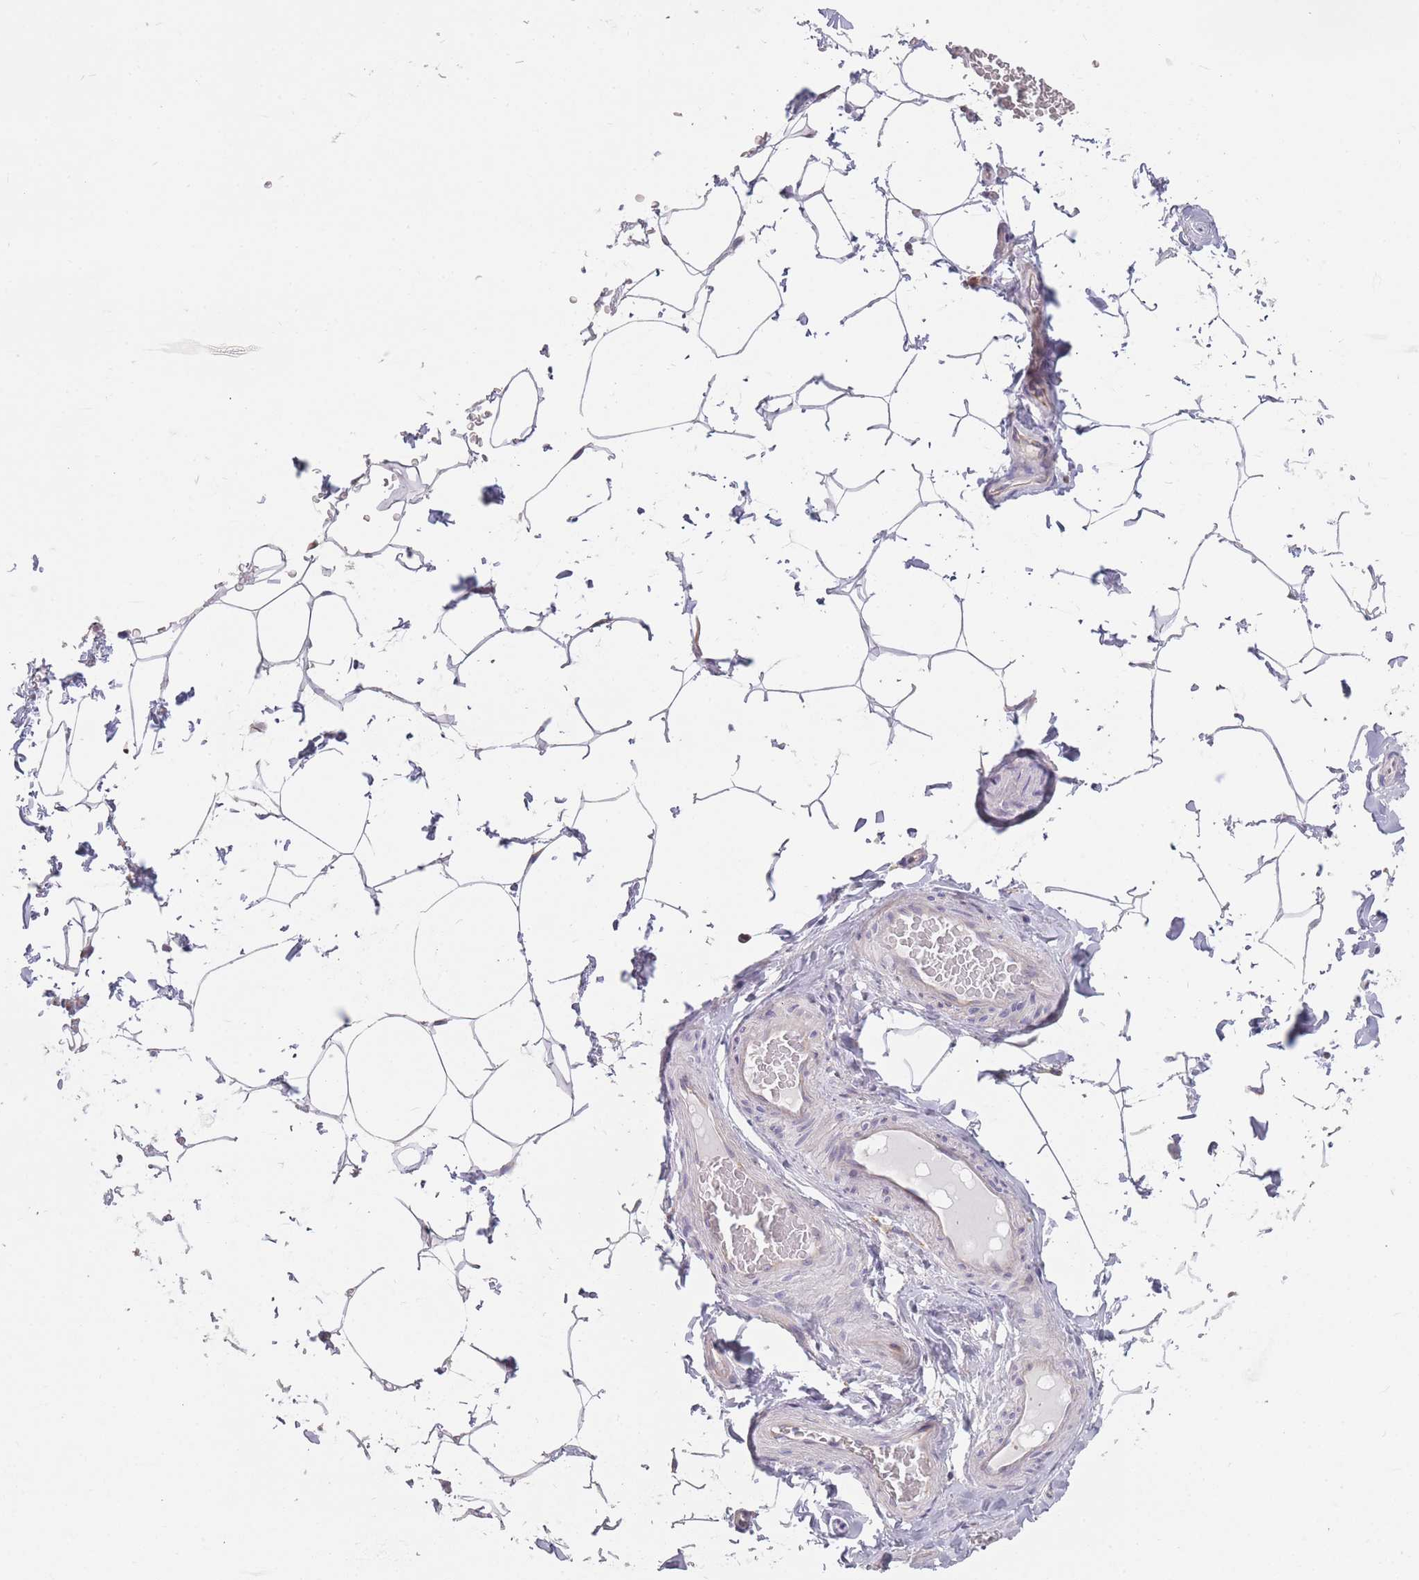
{"staining": {"intensity": "negative", "quantity": "none", "location": "none"}, "tissue": "adipose tissue", "cell_type": "Adipocytes", "image_type": "normal", "snomed": [{"axis": "morphology", "description": "Normal tissue, NOS"}, {"axis": "topography", "description": "Soft tissue"}, {"axis": "topography", "description": "Adipose tissue"}, {"axis": "topography", "description": "Vascular tissue"}, {"axis": "topography", "description": "Peripheral nerve tissue"}], "caption": "Adipocytes show no significant staining in unremarkable adipose tissue. (DAB IHC with hematoxylin counter stain).", "gene": "TRAPPC5", "patient": {"sex": "male", "age": 46}}